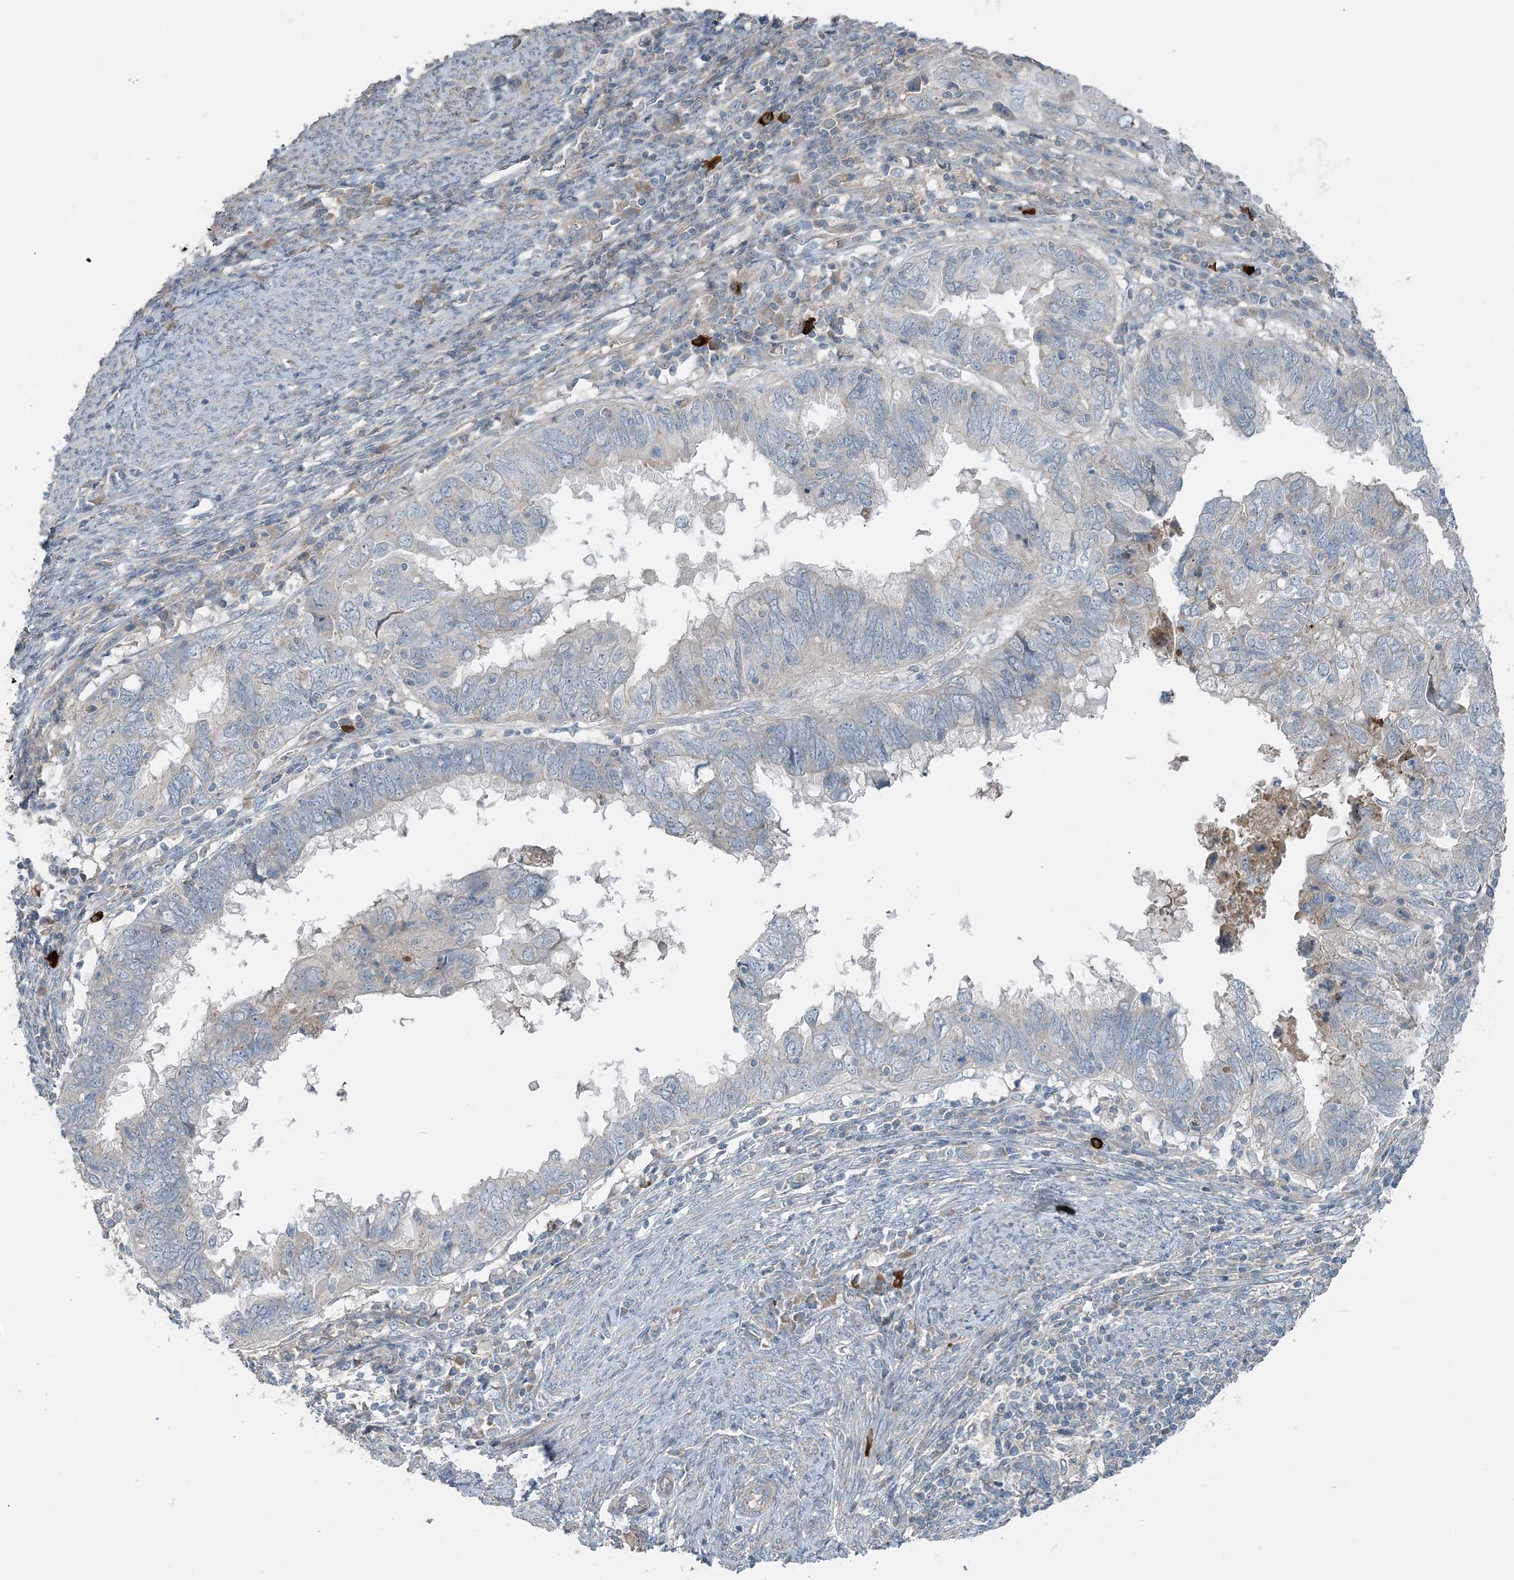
{"staining": {"intensity": "negative", "quantity": "none", "location": "none"}, "tissue": "endometrial cancer", "cell_type": "Tumor cells", "image_type": "cancer", "snomed": [{"axis": "morphology", "description": "Adenocarcinoma, NOS"}, {"axis": "topography", "description": "Uterus"}], "caption": "Human endometrial adenocarcinoma stained for a protein using IHC exhibits no staining in tumor cells.", "gene": "SLC4A10", "patient": {"sex": "female", "age": 77}}